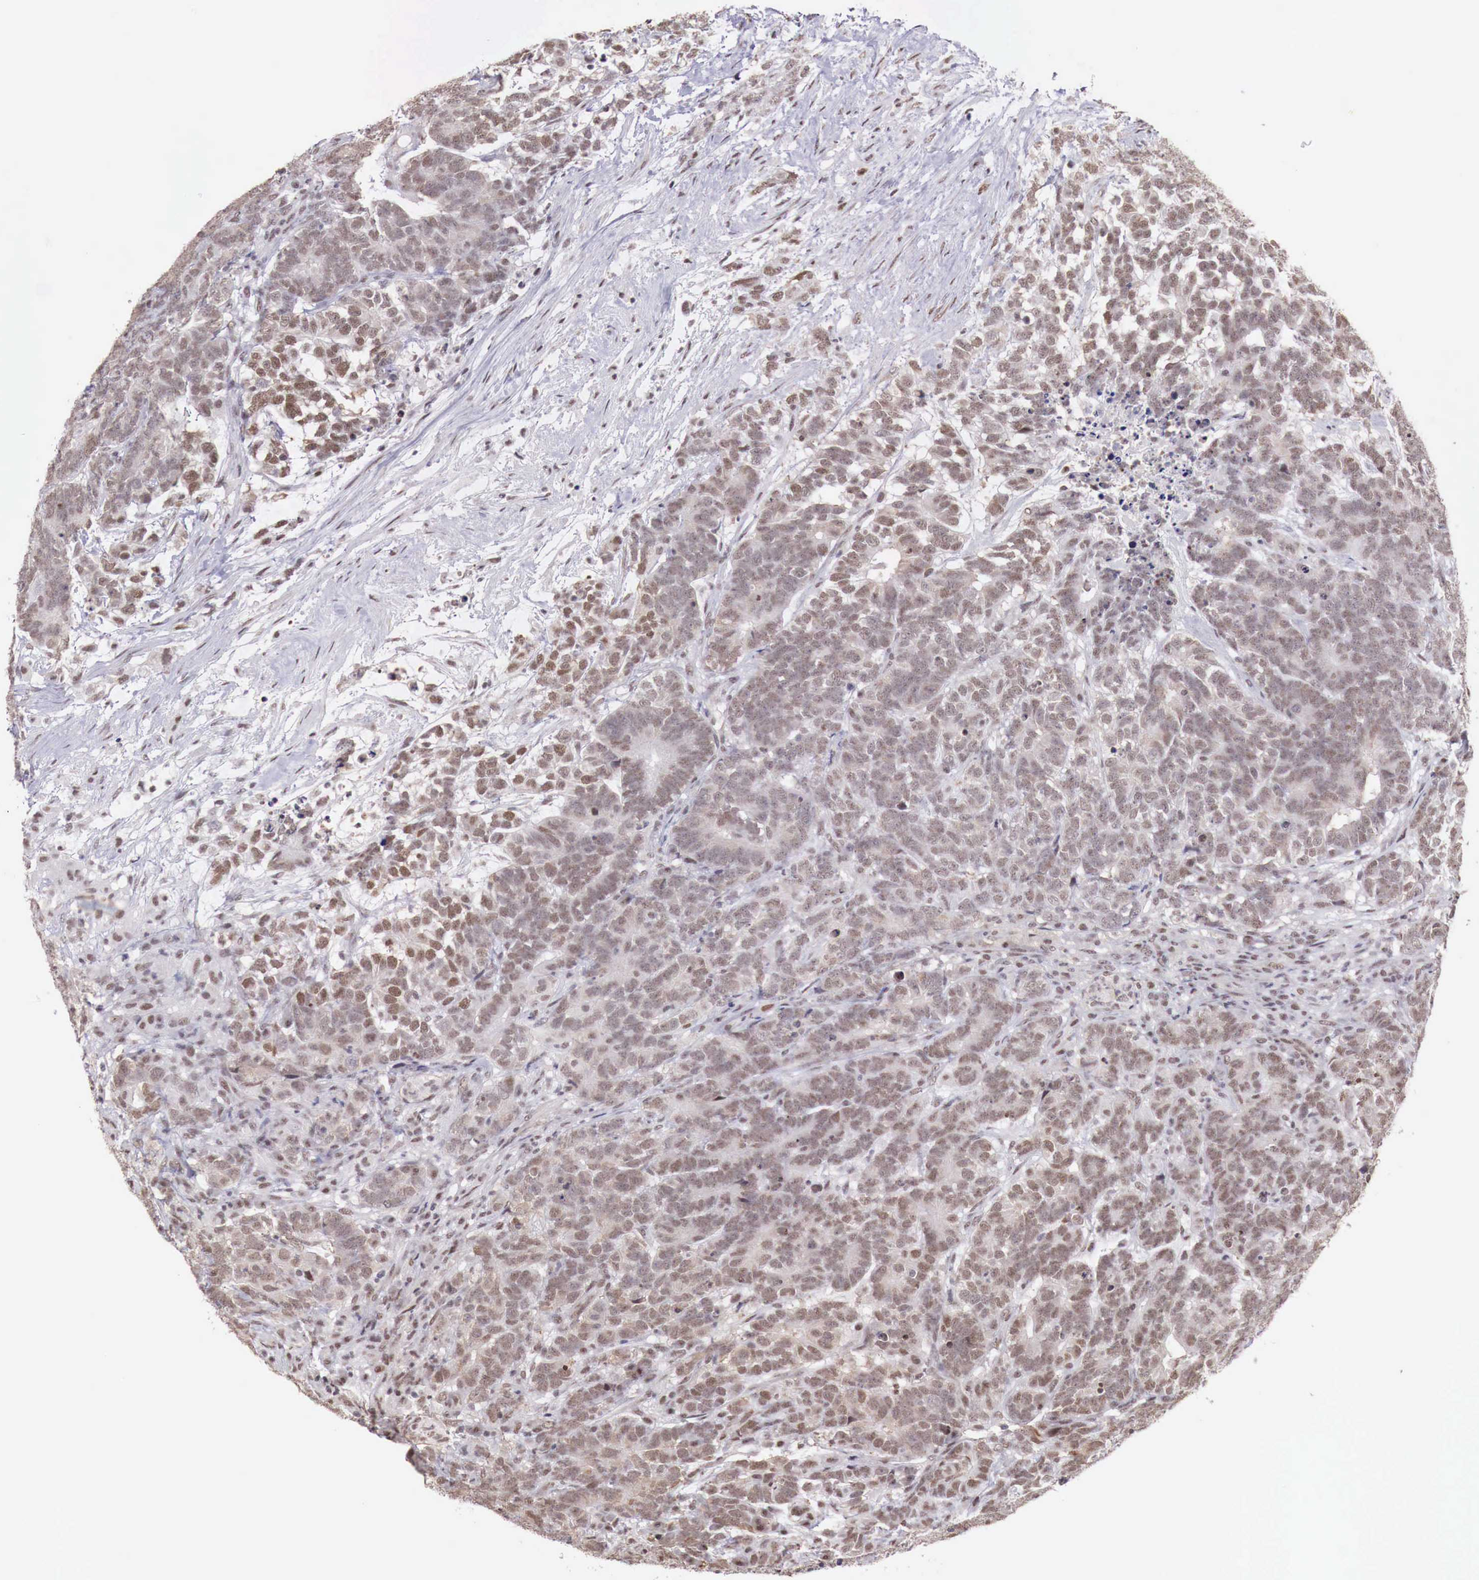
{"staining": {"intensity": "moderate", "quantity": ">75%", "location": "cytoplasmic/membranous,nuclear"}, "tissue": "testis cancer", "cell_type": "Tumor cells", "image_type": "cancer", "snomed": [{"axis": "morphology", "description": "Carcinoma, Embryonal, NOS"}, {"axis": "topography", "description": "Testis"}], "caption": "Tumor cells reveal medium levels of moderate cytoplasmic/membranous and nuclear staining in about >75% of cells in human testis cancer.", "gene": "FOXP2", "patient": {"sex": "male", "age": 26}}